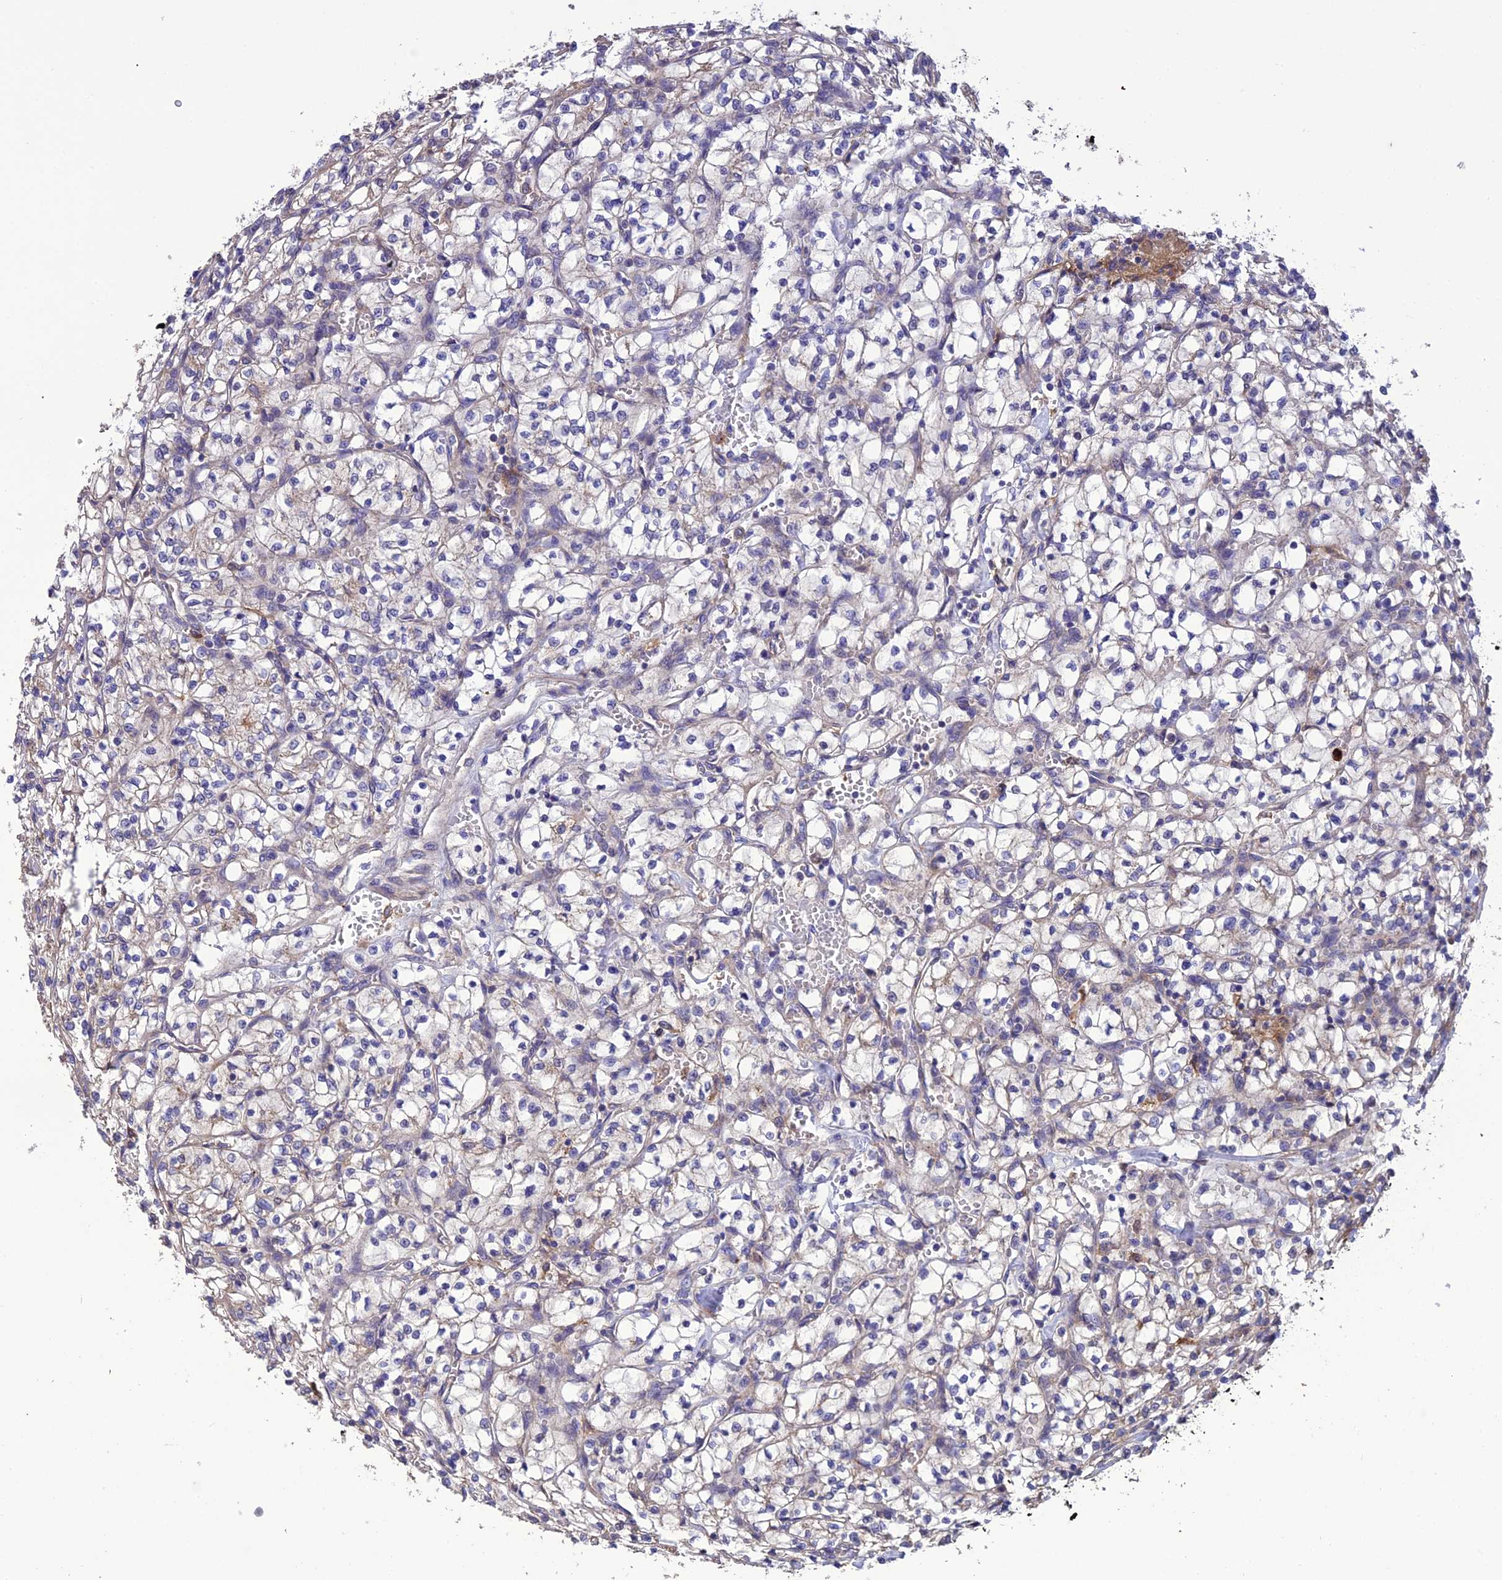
{"staining": {"intensity": "negative", "quantity": "none", "location": "none"}, "tissue": "renal cancer", "cell_type": "Tumor cells", "image_type": "cancer", "snomed": [{"axis": "morphology", "description": "Adenocarcinoma, NOS"}, {"axis": "topography", "description": "Kidney"}], "caption": "Renal cancer (adenocarcinoma) was stained to show a protein in brown. There is no significant staining in tumor cells.", "gene": "MIOS", "patient": {"sex": "female", "age": 64}}